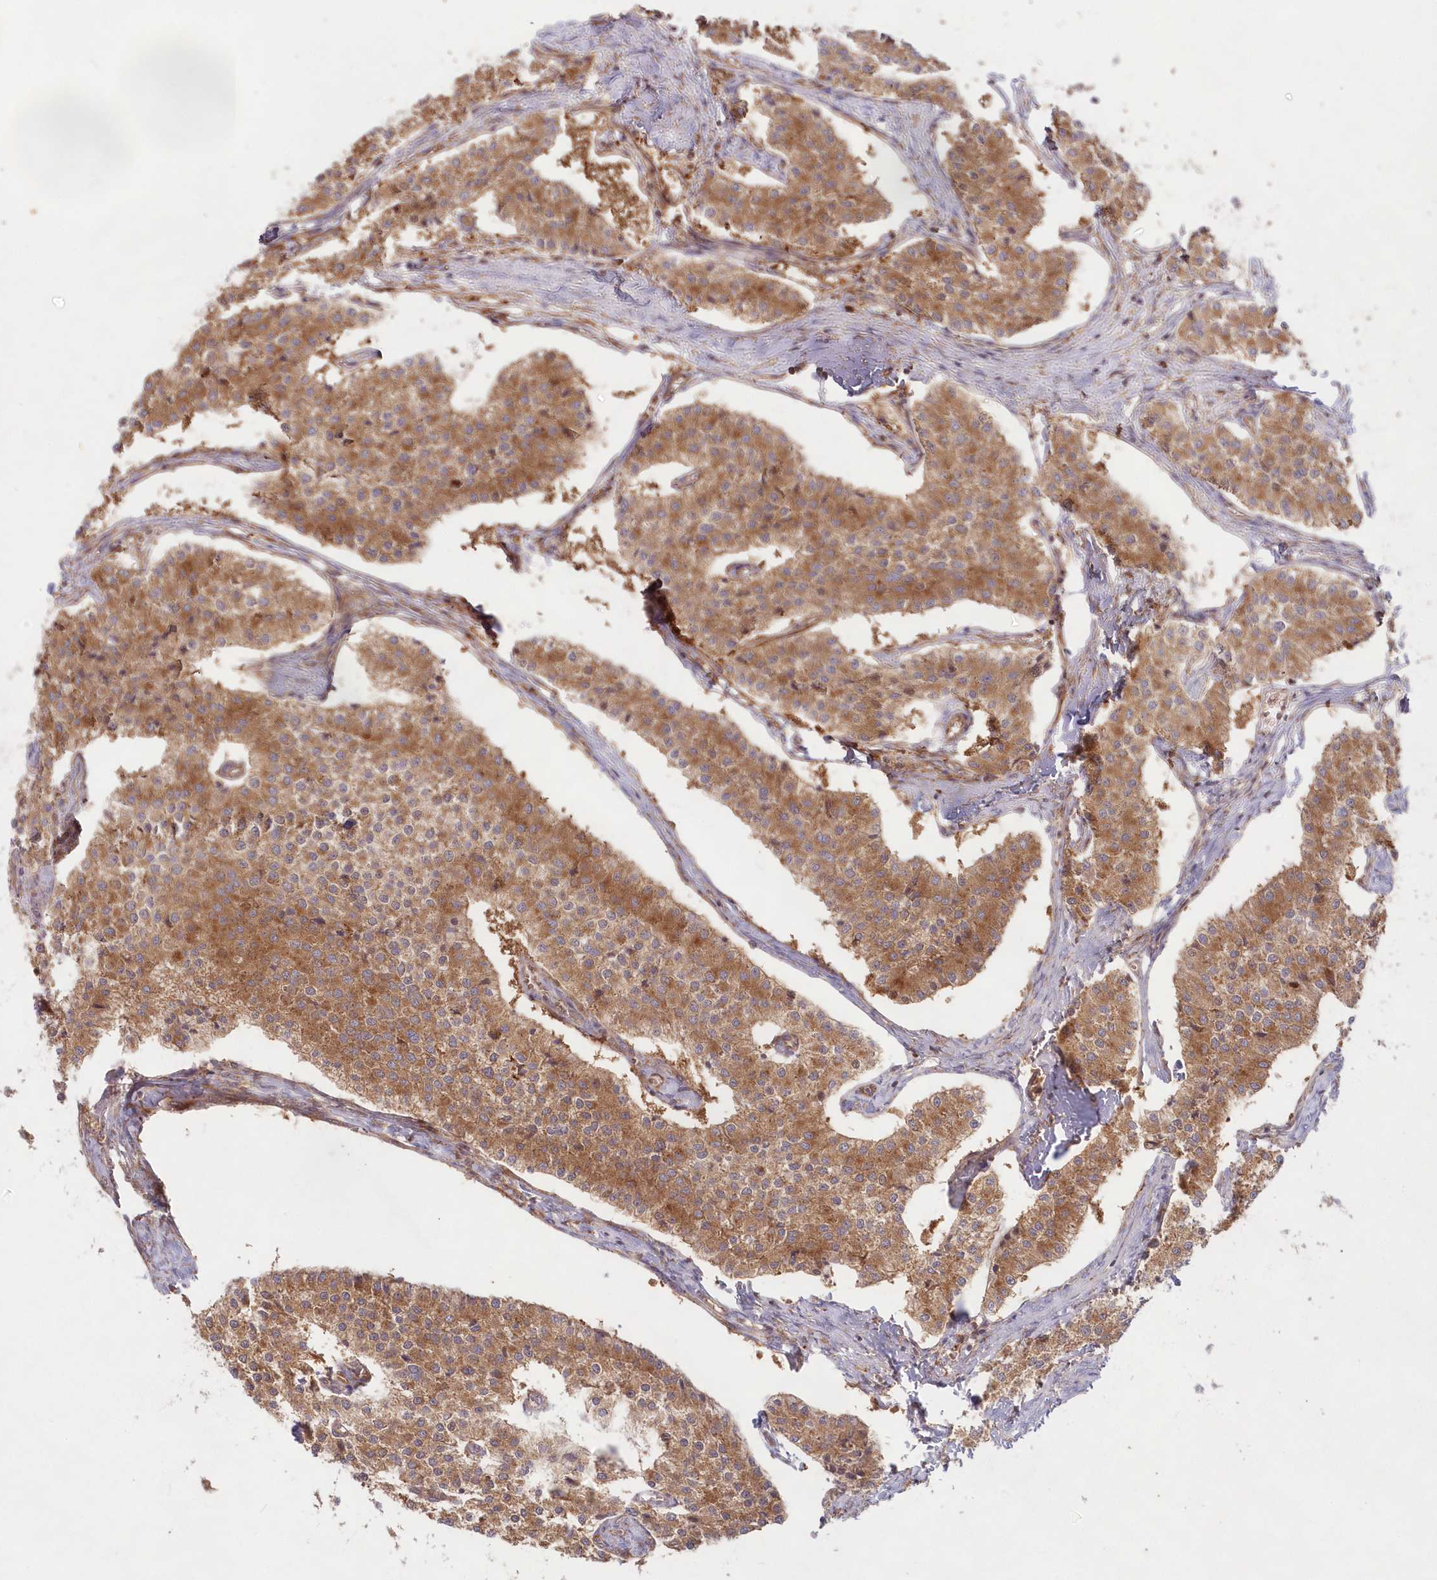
{"staining": {"intensity": "moderate", "quantity": ">75%", "location": "cytoplasmic/membranous"}, "tissue": "carcinoid", "cell_type": "Tumor cells", "image_type": "cancer", "snomed": [{"axis": "morphology", "description": "Carcinoid, malignant, NOS"}, {"axis": "topography", "description": "Colon"}], "caption": "Brown immunohistochemical staining in malignant carcinoid shows moderate cytoplasmic/membranous expression in approximately >75% of tumor cells.", "gene": "GBE1", "patient": {"sex": "female", "age": 52}}